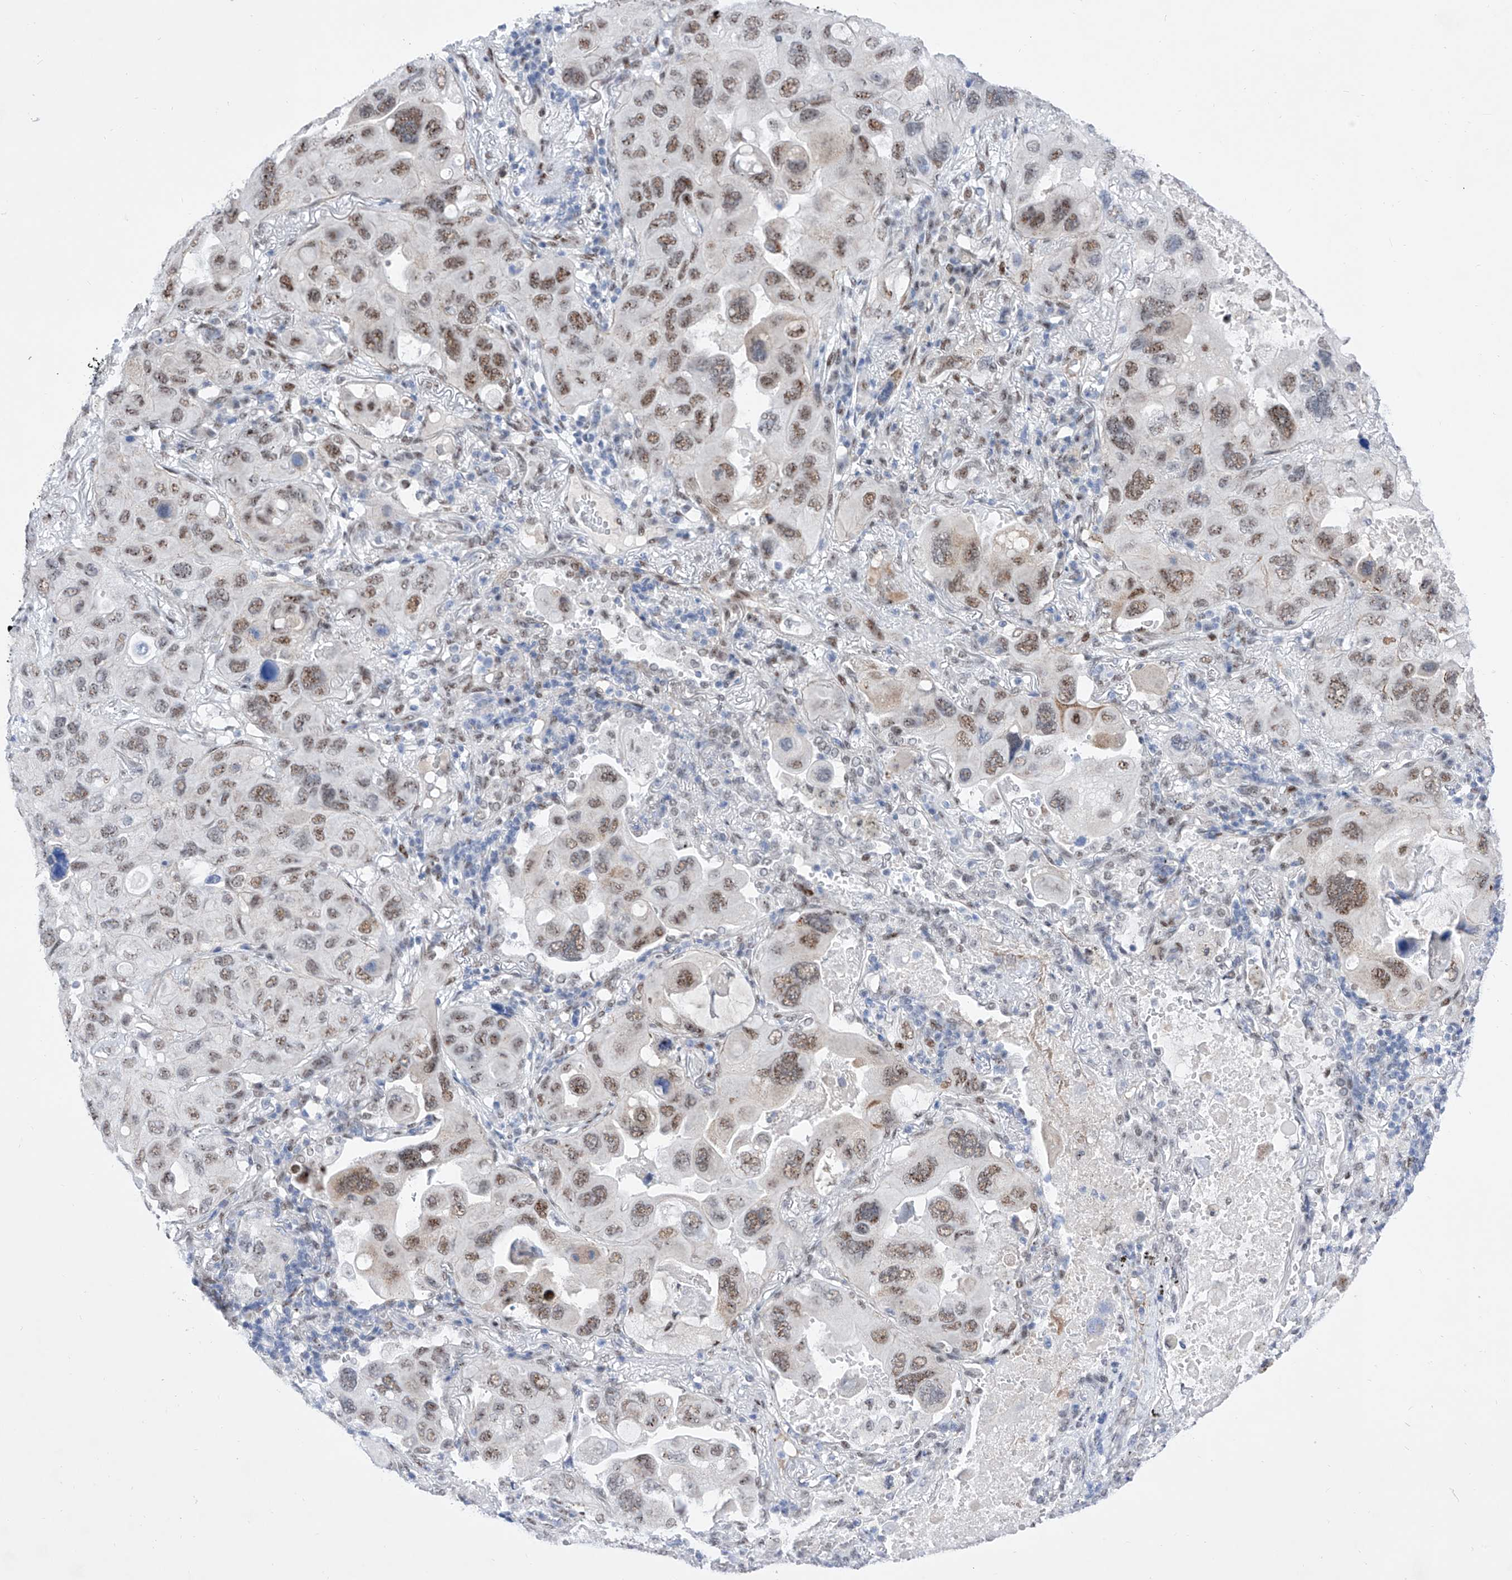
{"staining": {"intensity": "moderate", "quantity": ">75%", "location": "nuclear"}, "tissue": "lung cancer", "cell_type": "Tumor cells", "image_type": "cancer", "snomed": [{"axis": "morphology", "description": "Squamous cell carcinoma, NOS"}, {"axis": "topography", "description": "Lung"}], "caption": "There is medium levels of moderate nuclear staining in tumor cells of lung cancer, as demonstrated by immunohistochemical staining (brown color).", "gene": "ATN1", "patient": {"sex": "female", "age": 73}}